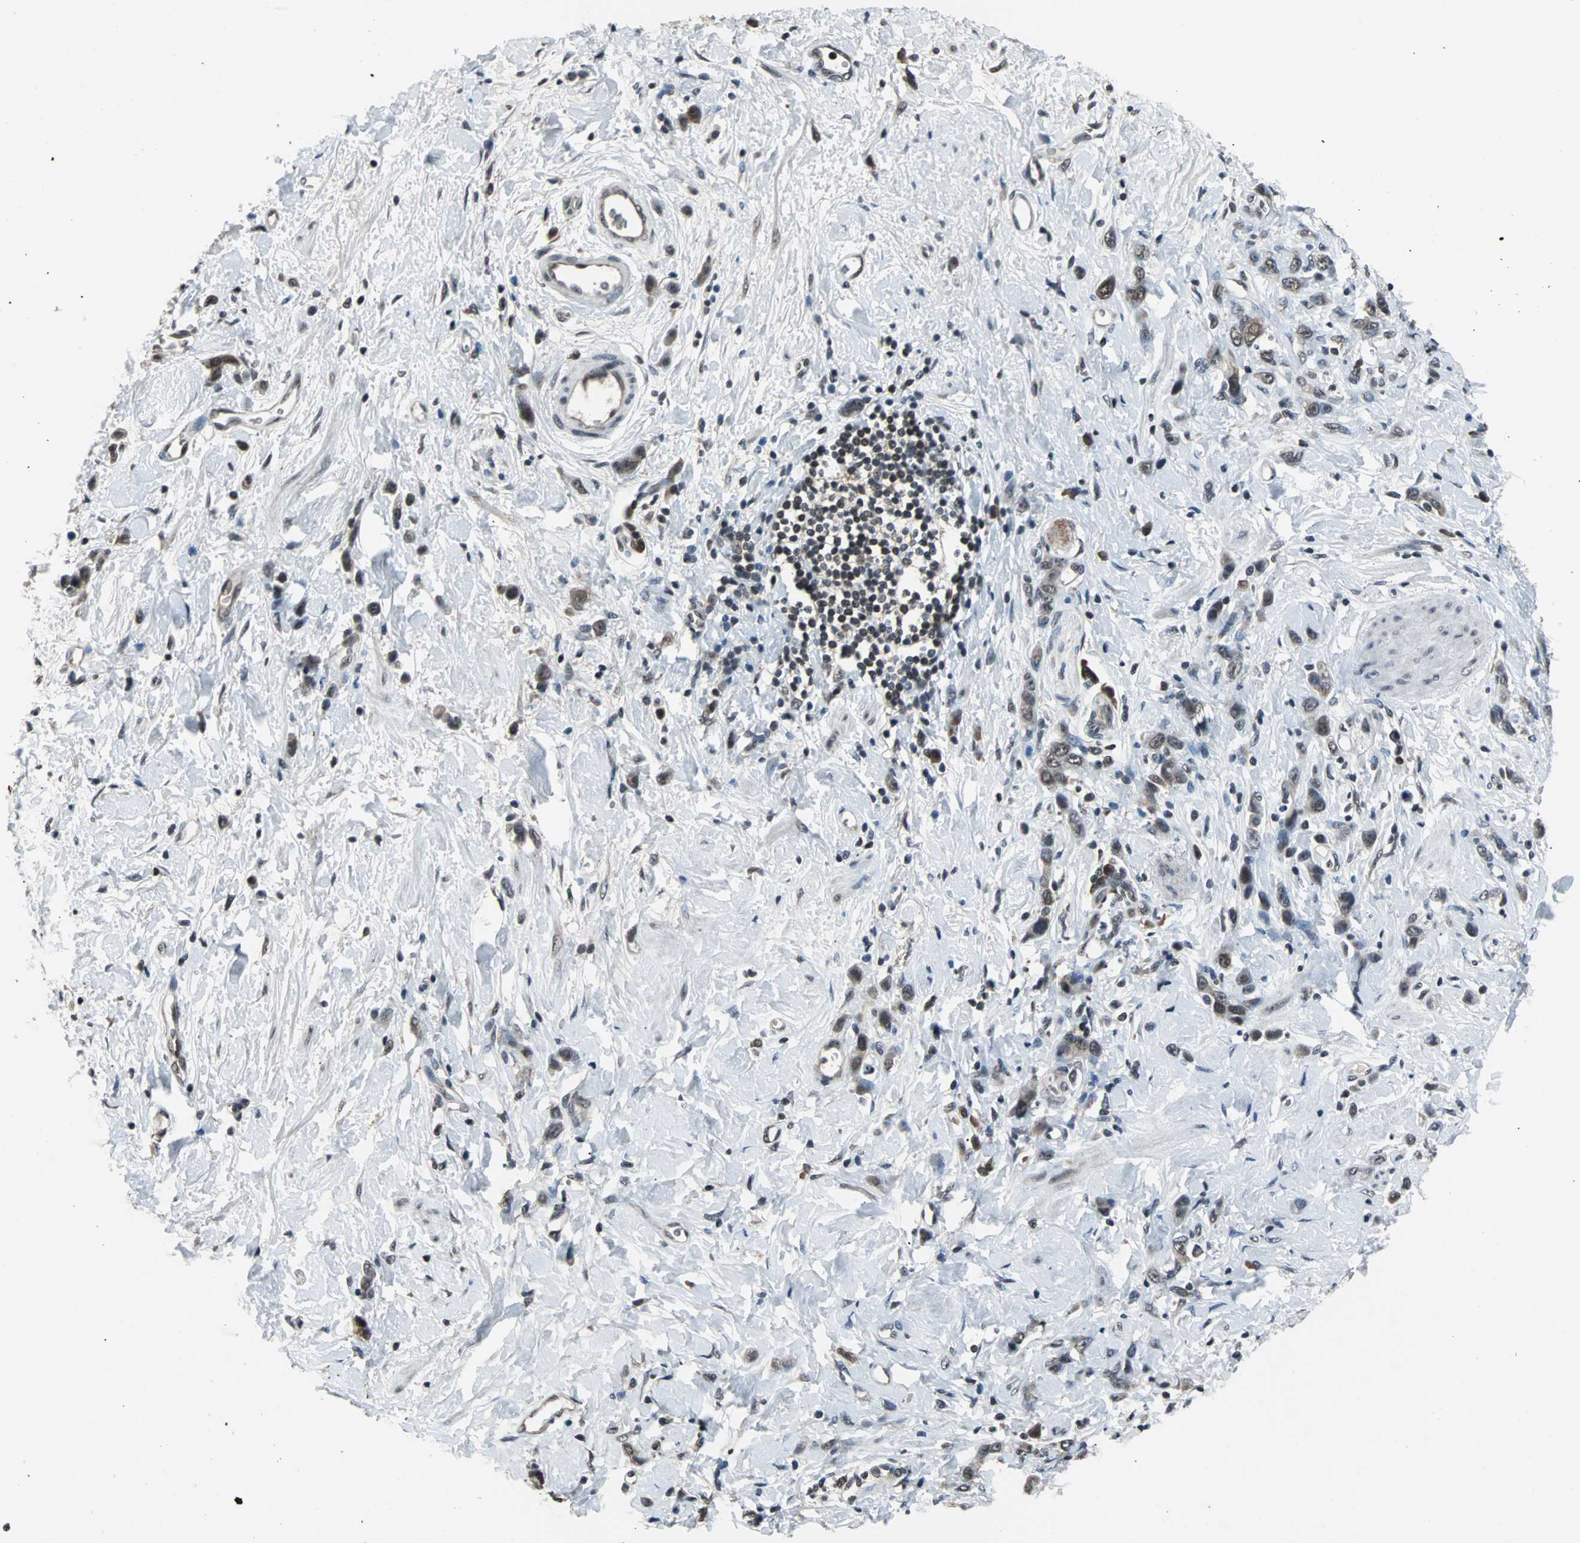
{"staining": {"intensity": "weak", "quantity": "<25%", "location": "nuclear"}, "tissue": "stomach cancer", "cell_type": "Tumor cells", "image_type": "cancer", "snomed": [{"axis": "morphology", "description": "Normal tissue, NOS"}, {"axis": "morphology", "description": "Adenocarcinoma, NOS"}, {"axis": "topography", "description": "Stomach"}], "caption": "IHC micrograph of neoplastic tissue: stomach cancer stained with DAB (3,3'-diaminobenzidine) exhibits no significant protein expression in tumor cells.", "gene": "USP28", "patient": {"sex": "male", "age": 82}}